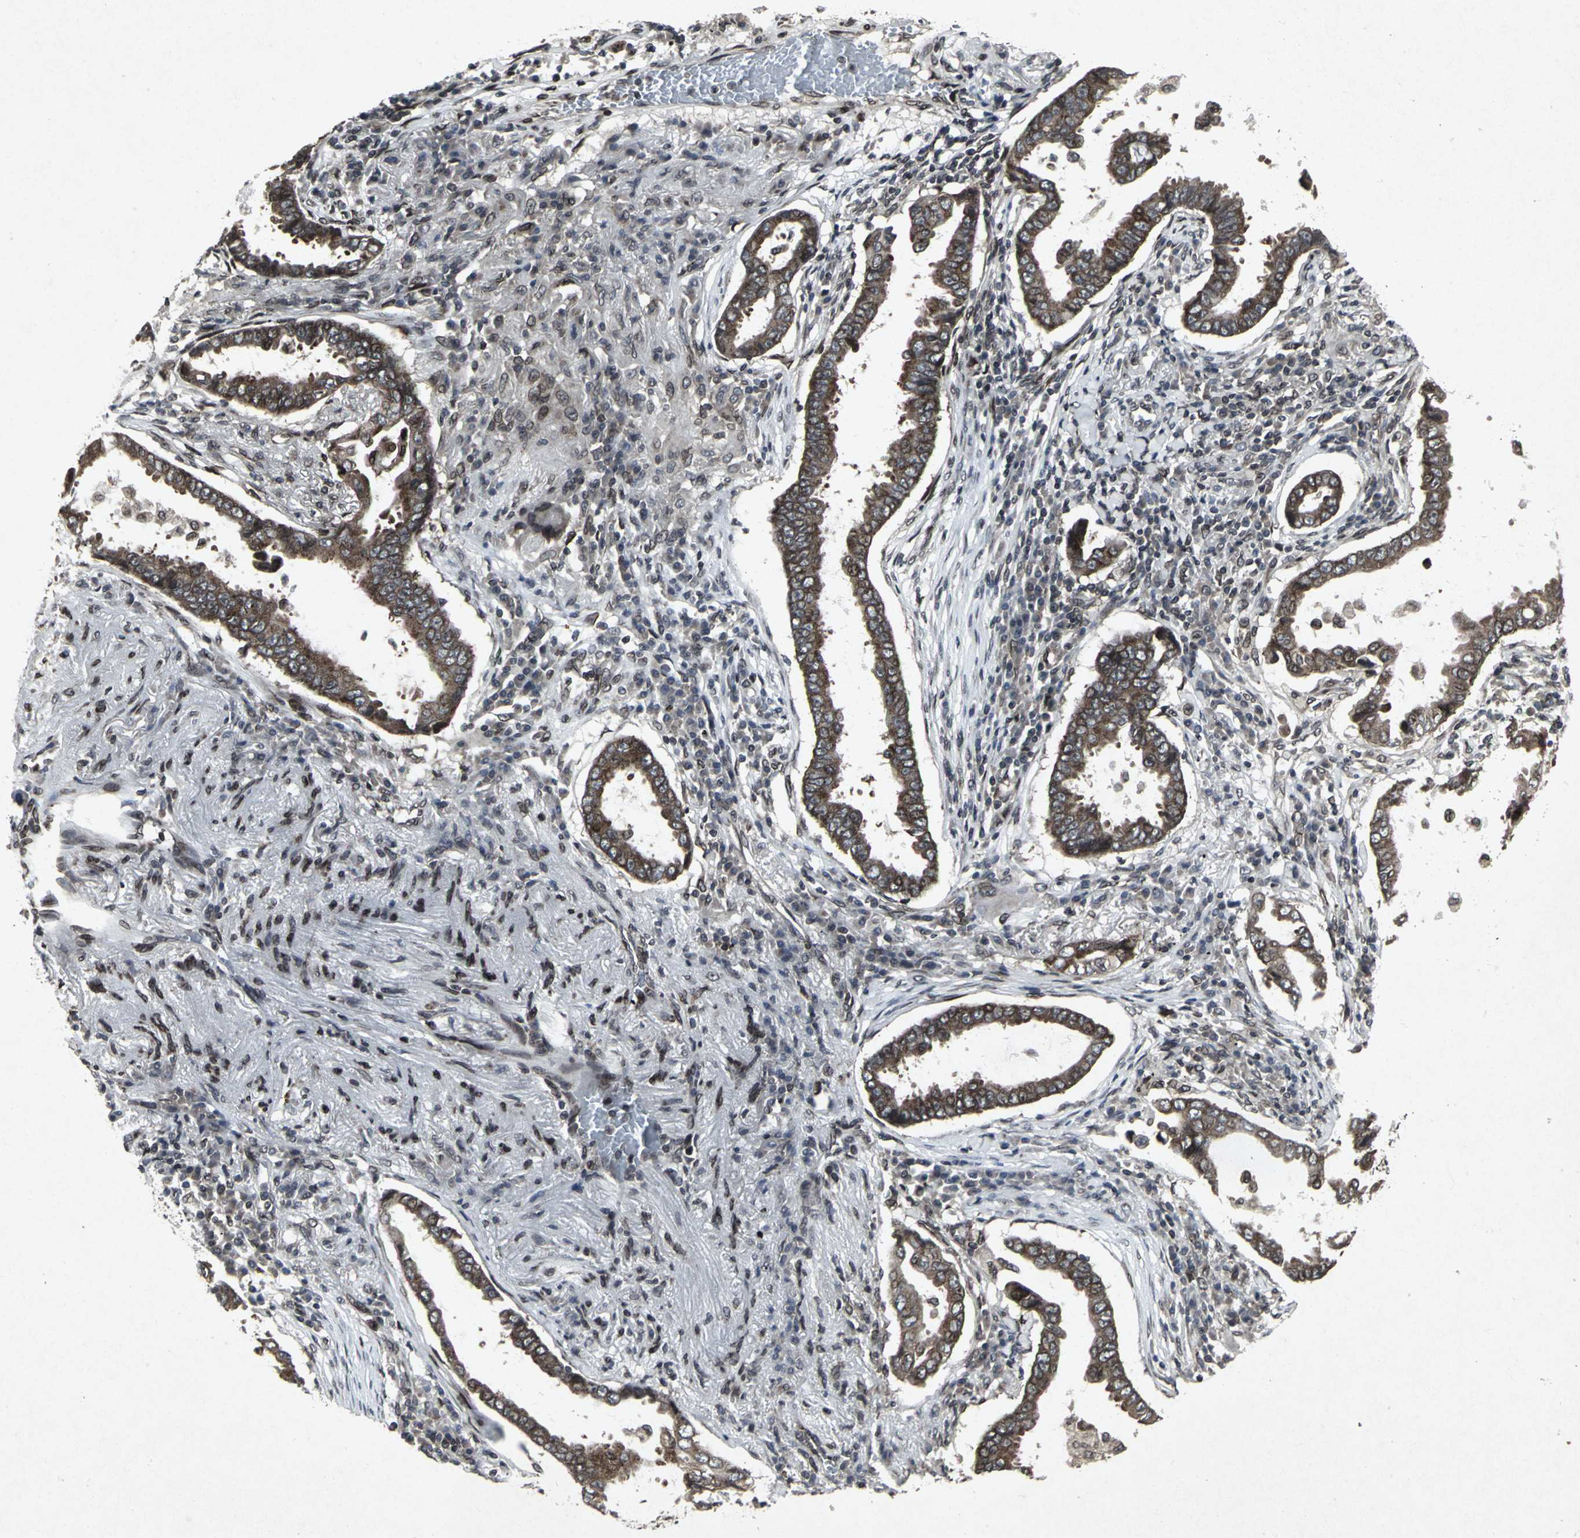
{"staining": {"intensity": "strong", "quantity": ">75%", "location": "cytoplasmic/membranous"}, "tissue": "lung cancer", "cell_type": "Tumor cells", "image_type": "cancer", "snomed": [{"axis": "morphology", "description": "Normal tissue, NOS"}, {"axis": "morphology", "description": "Inflammation, NOS"}, {"axis": "morphology", "description": "Adenocarcinoma, NOS"}, {"axis": "topography", "description": "Lung"}], "caption": "Approximately >75% of tumor cells in adenocarcinoma (lung) reveal strong cytoplasmic/membranous protein staining as visualized by brown immunohistochemical staining.", "gene": "SH2B3", "patient": {"sex": "female", "age": 64}}